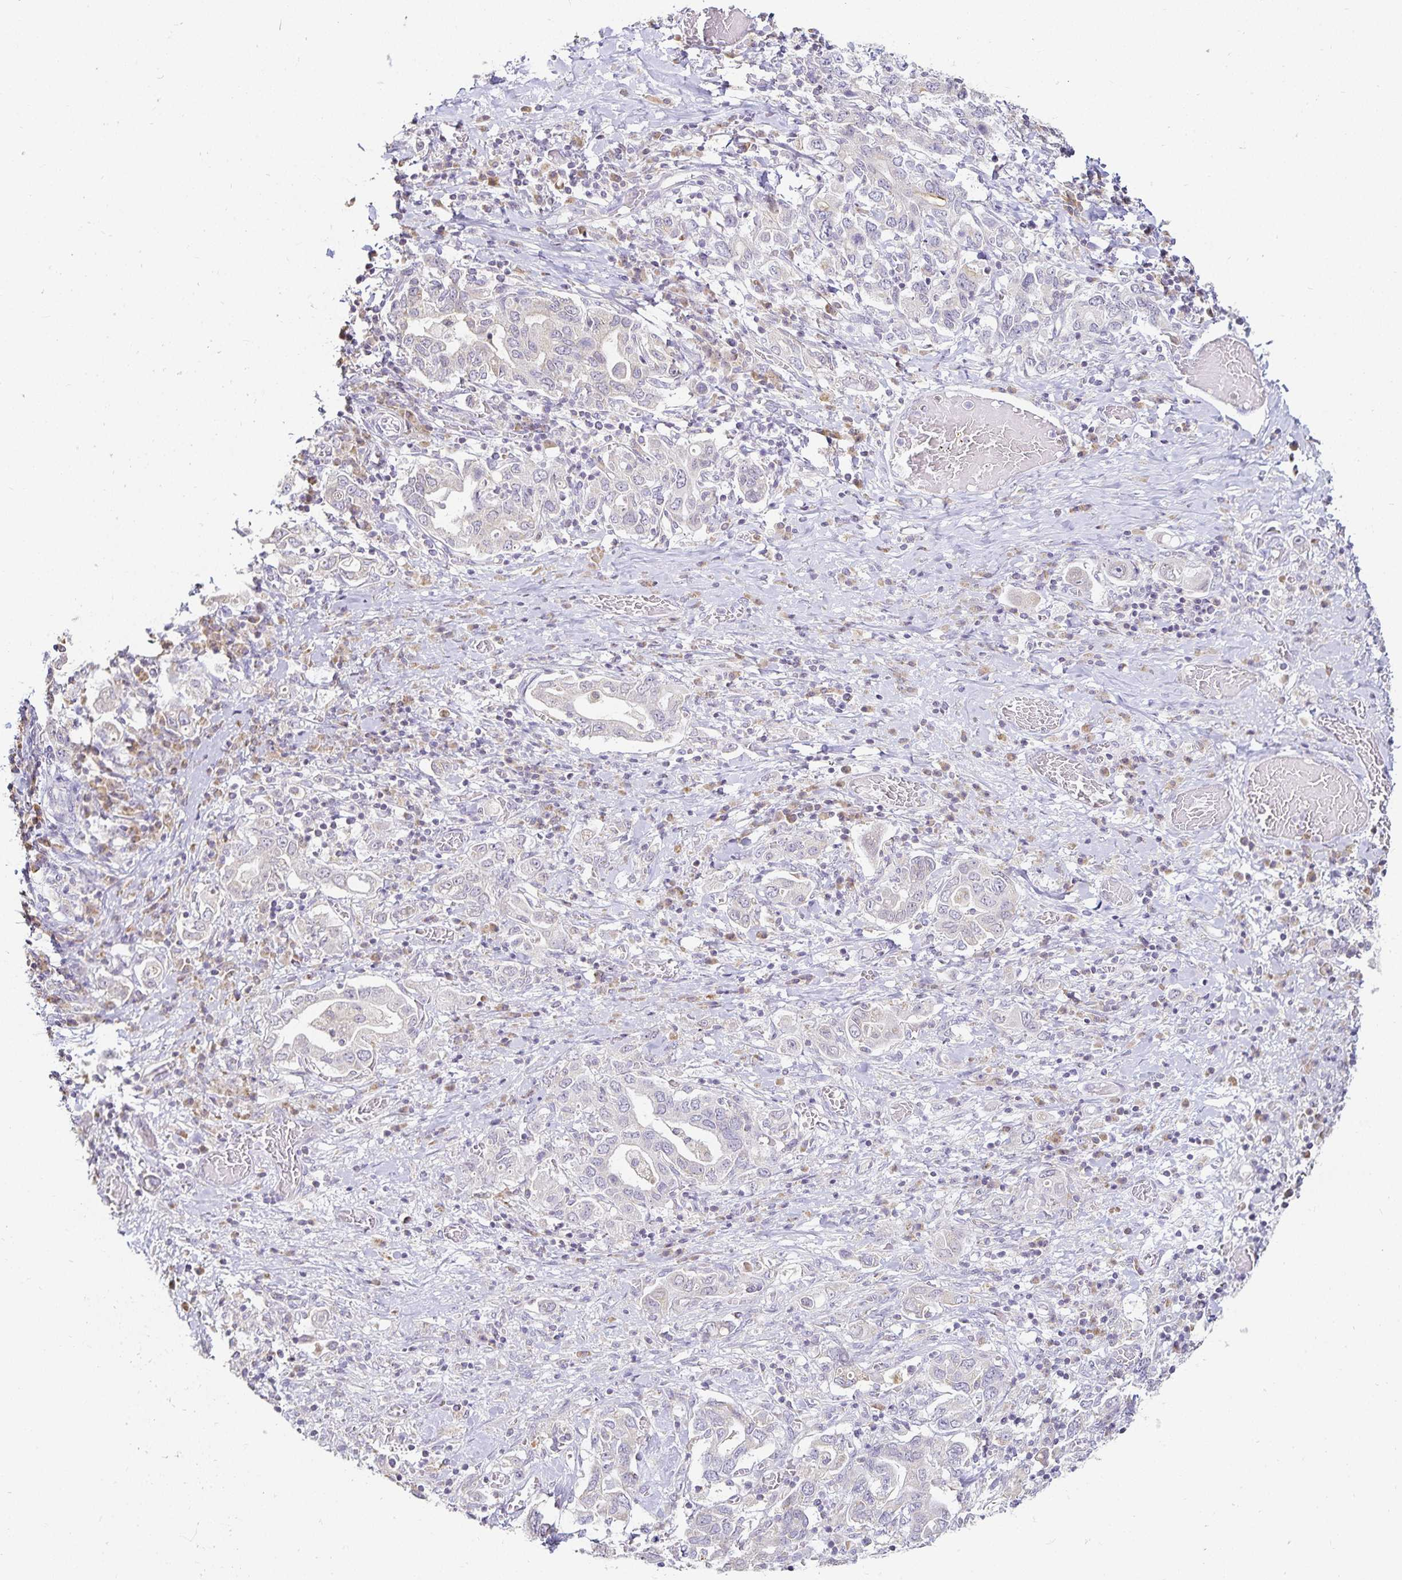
{"staining": {"intensity": "negative", "quantity": "none", "location": "none"}, "tissue": "stomach cancer", "cell_type": "Tumor cells", "image_type": "cancer", "snomed": [{"axis": "morphology", "description": "Adenocarcinoma, NOS"}, {"axis": "topography", "description": "Stomach, upper"}, {"axis": "topography", "description": "Stomach"}], "caption": "Stomach cancer was stained to show a protein in brown. There is no significant positivity in tumor cells.", "gene": "GP2", "patient": {"sex": "male", "age": 62}}